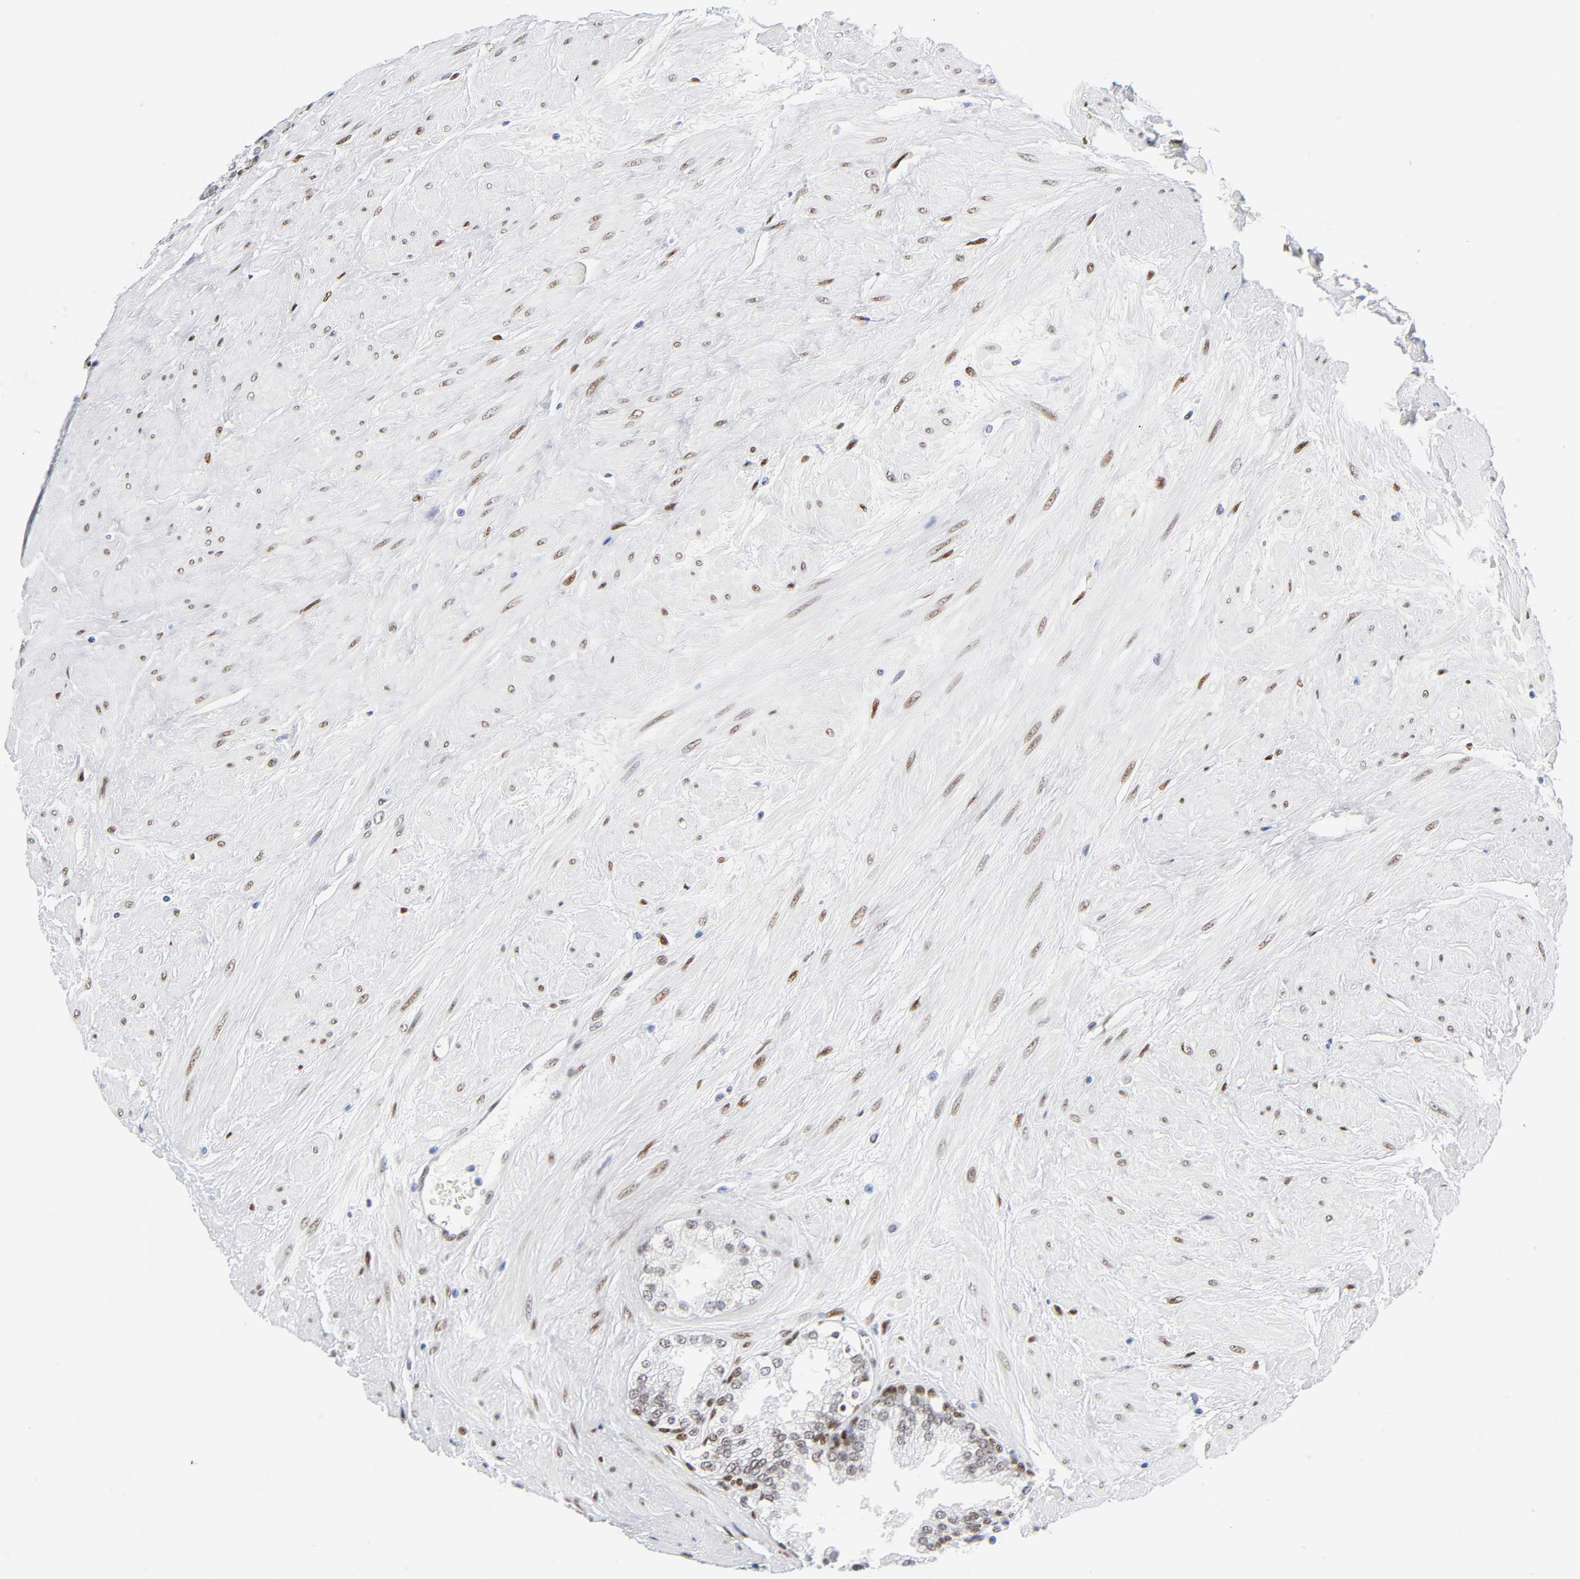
{"staining": {"intensity": "weak", "quantity": ">75%", "location": "nuclear"}, "tissue": "prostate", "cell_type": "Glandular cells", "image_type": "normal", "snomed": [{"axis": "morphology", "description": "Normal tissue, NOS"}, {"axis": "topography", "description": "Prostate"}], "caption": "A brown stain highlights weak nuclear positivity of a protein in glandular cells of normal human prostate.", "gene": "NFIC", "patient": {"sex": "male", "age": 51}}